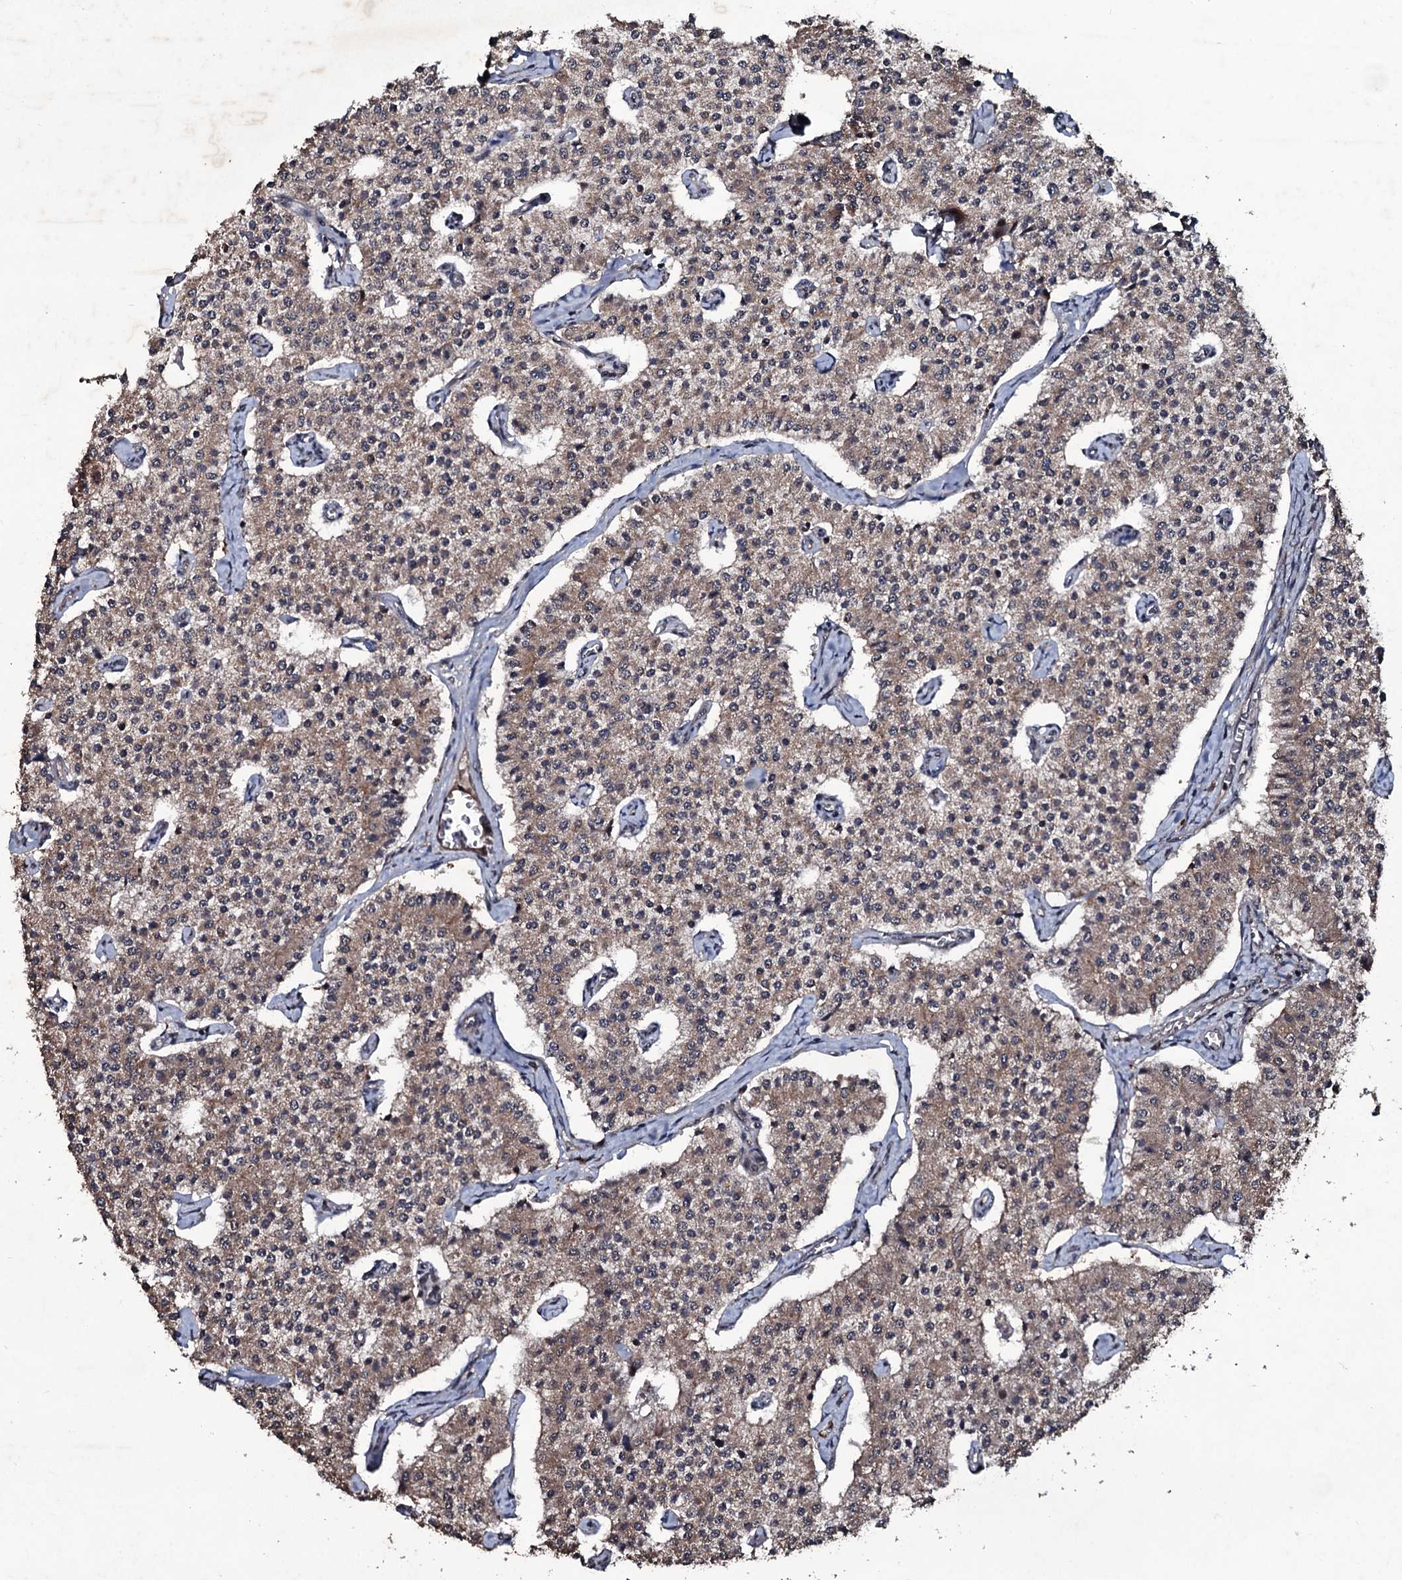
{"staining": {"intensity": "moderate", "quantity": ">75%", "location": "cytoplasmic/membranous"}, "tissue": "carcinoid", "cell_type": "Tumor cells", "image_type": "cancer", "snomed": [{"axis": "morphology", "description": "Carcinoid, malignant, NOS"}, {"axis": "topography", "description": "Colon"}], "caption": "This is a photomicrograph of IHC staining of carcinoid (malignant), which shows moderate positivity in the cytoplasmic/membranous of tumor cells.", "gene": "MRPS31", "patient": {"sex": "female", "age": 52}}